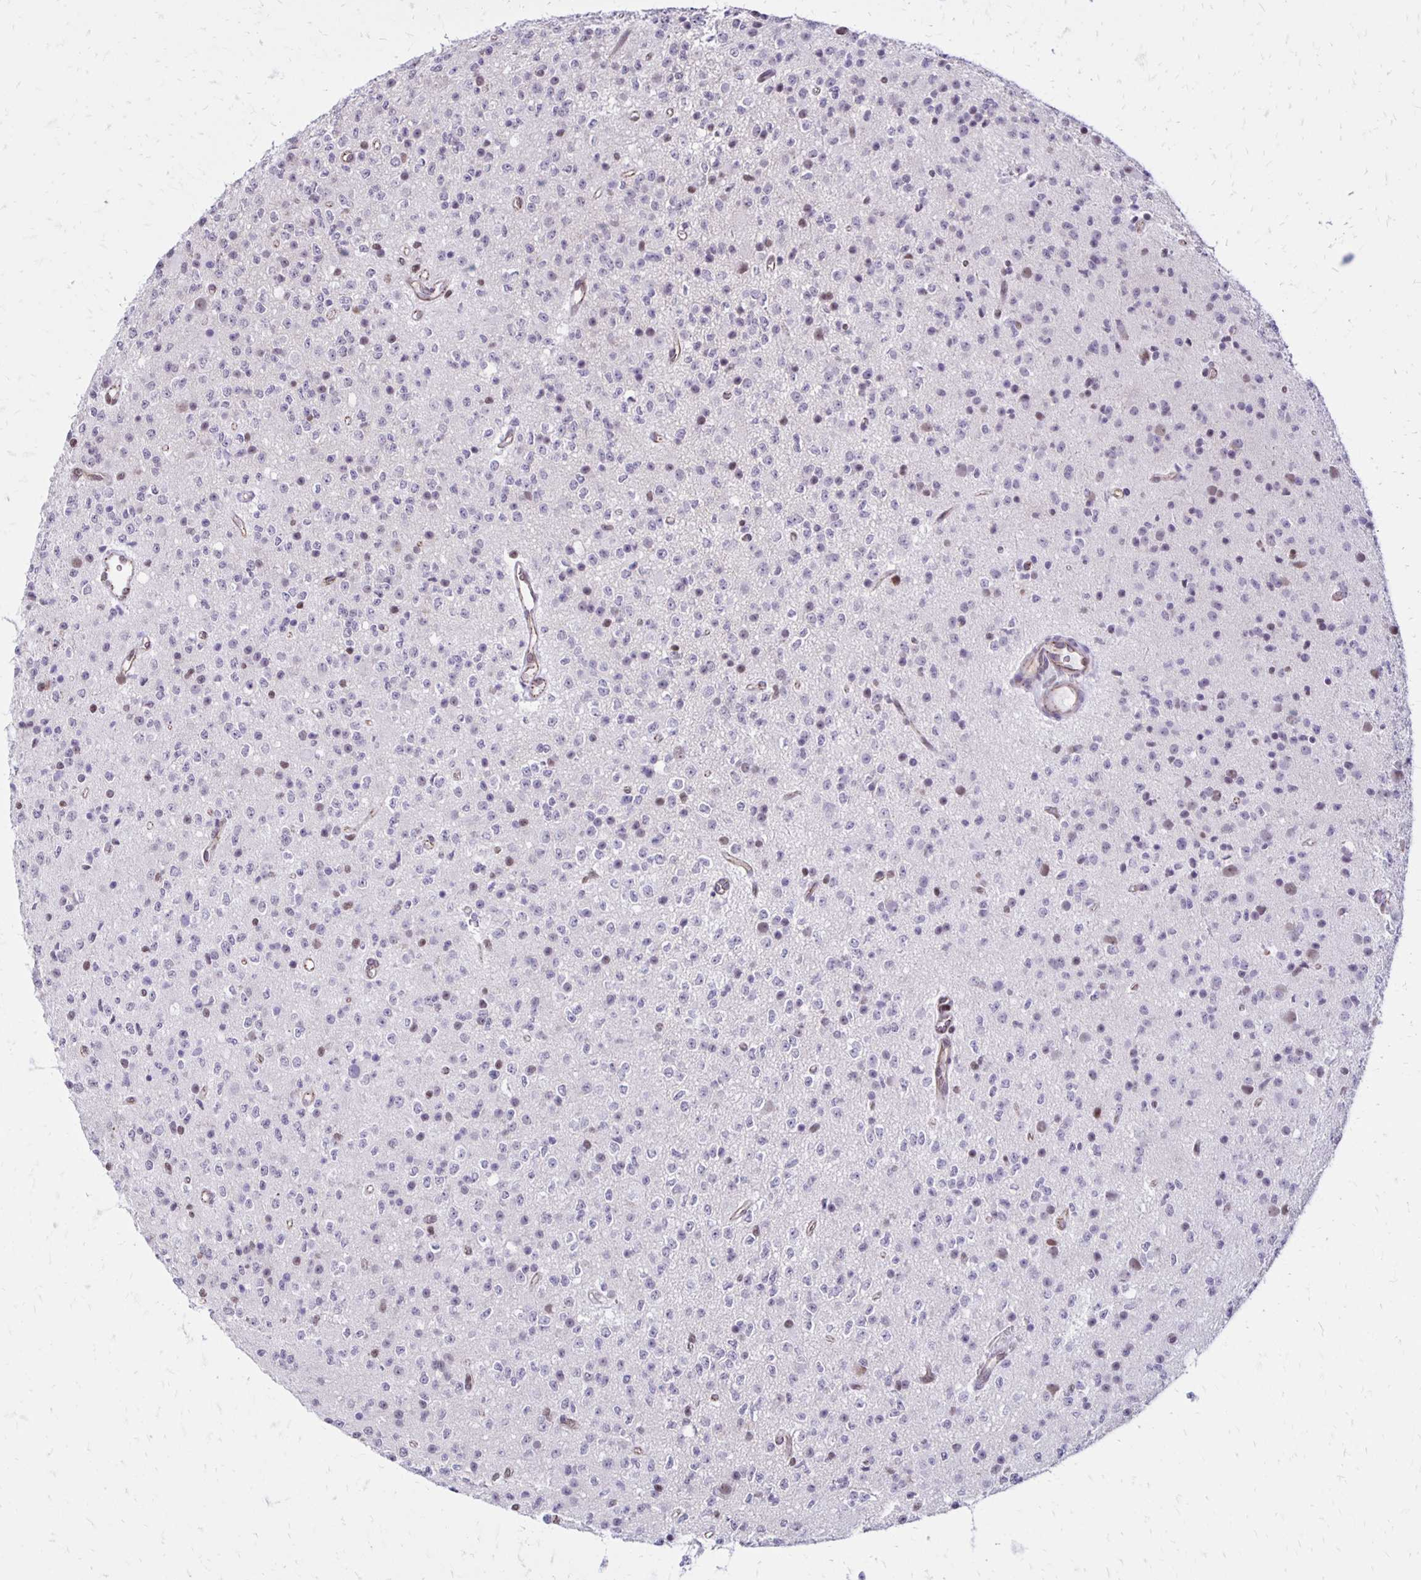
{"staining": {"intensity": "negative", "quantity": "none", "location": "none"}, "tissue": "glioma", "cell_type": "Tumor cells", "image_type": "cancer", "snomed": [{"axis": "morphology", "description": "Glioma, malignant, High grade"}, {"axis": "topography", "description": "Brain"}], "caption": "Micrograph shows no protein expression in tumor cells of malignant glioma (high-grade) tissue.", "gene": "DDB2", "patient": {"sex": "male", "age": 36}}